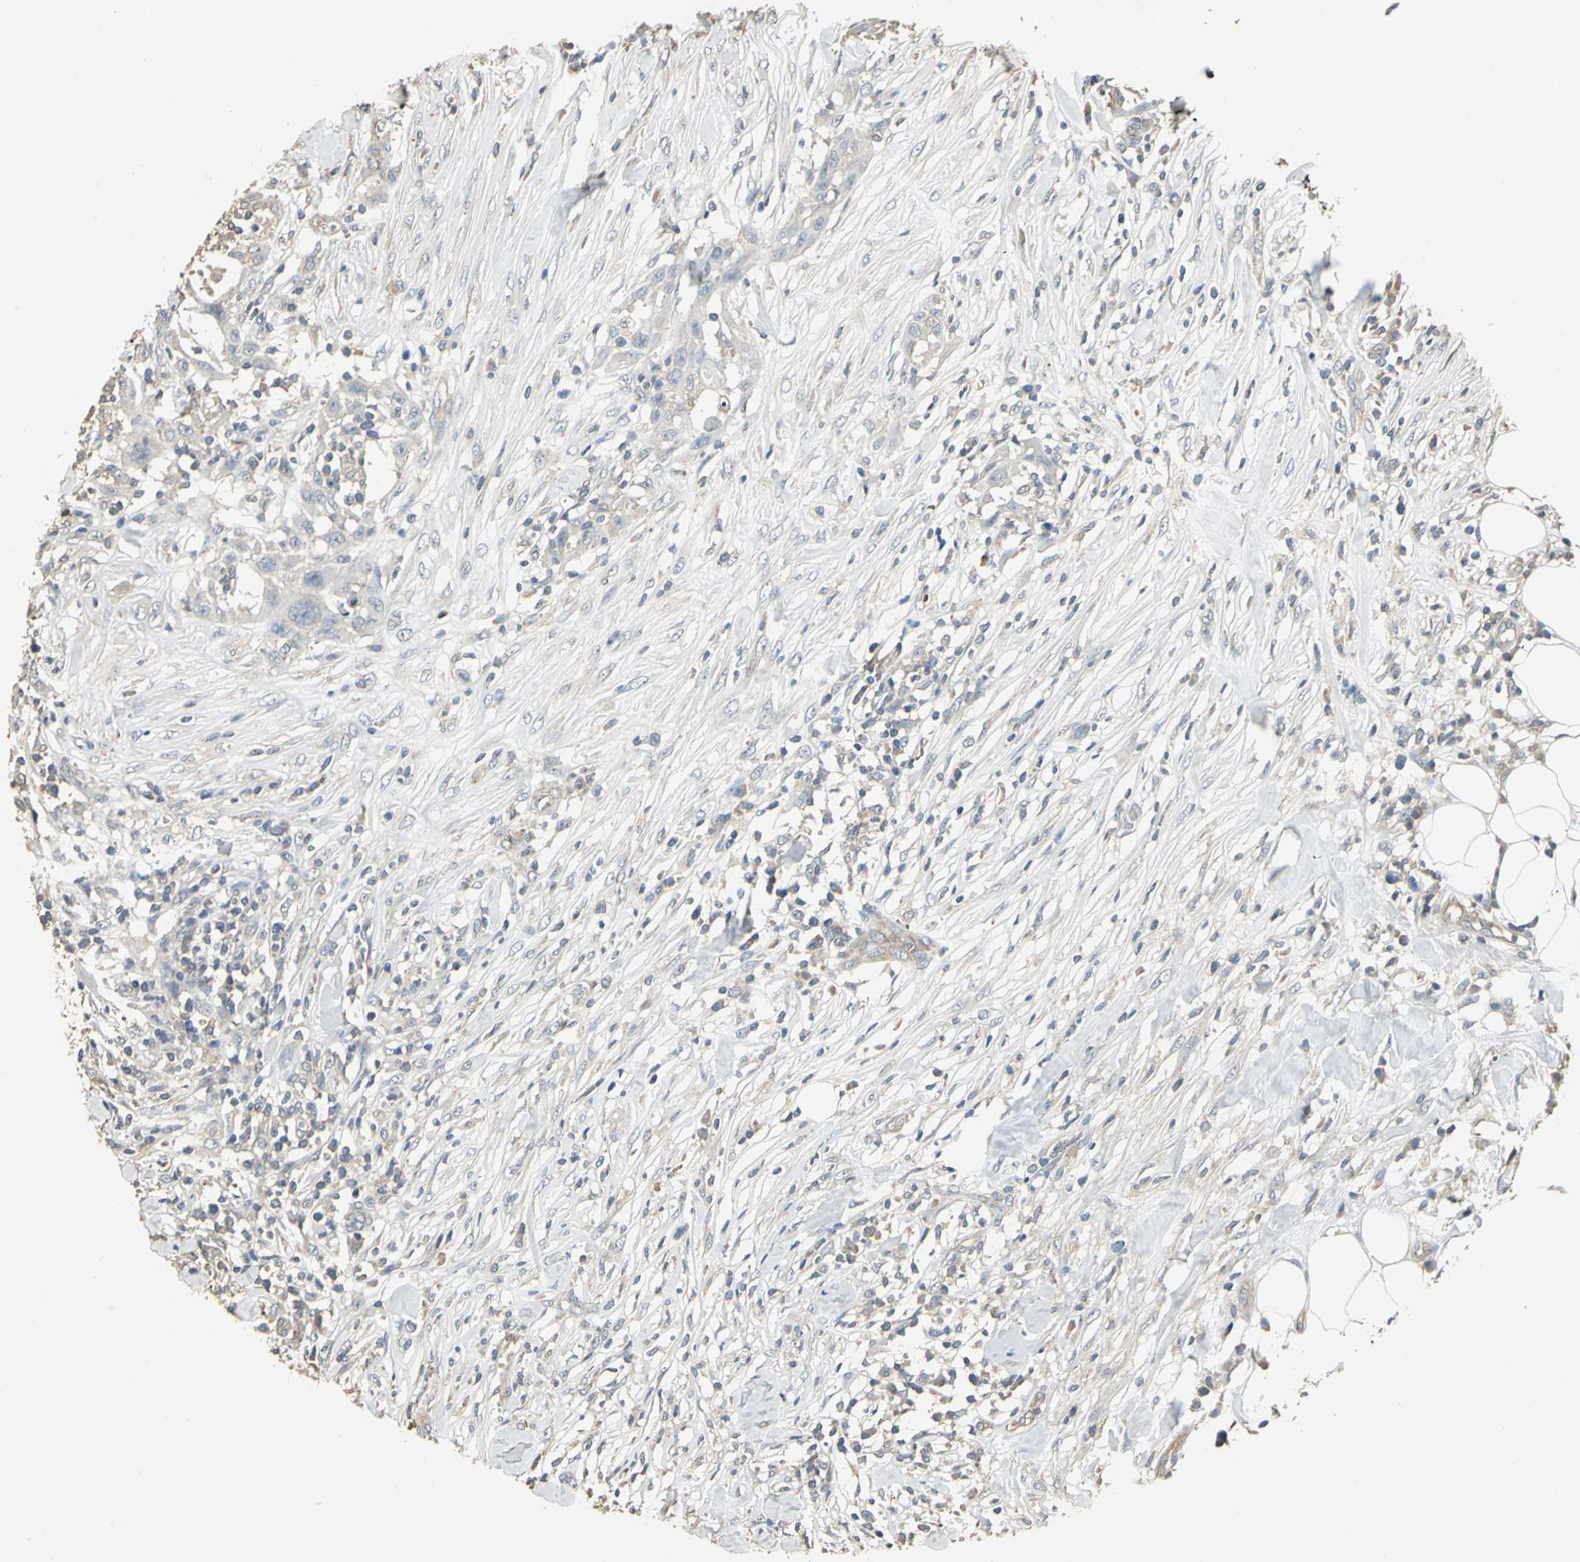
{"staining": {"intensity": "negative", "quantity": "none", "location": "none"}, "tissue": "skin cancer", "cell_type": "Tumor cells", "image_type": "cancer", "snomed": [{"axis": "morphology", "description": "Squamous cell carcinoma, NOS"}, {"axis": "topography", "description": "Skin"}], "caption": "This is a photomicrograph of immunohistochemistry staining of skin cancer, which shows no staining in tumor cells.", "gene": "RAPGEF1", "patient": {"sex": "male", "age": 24}}